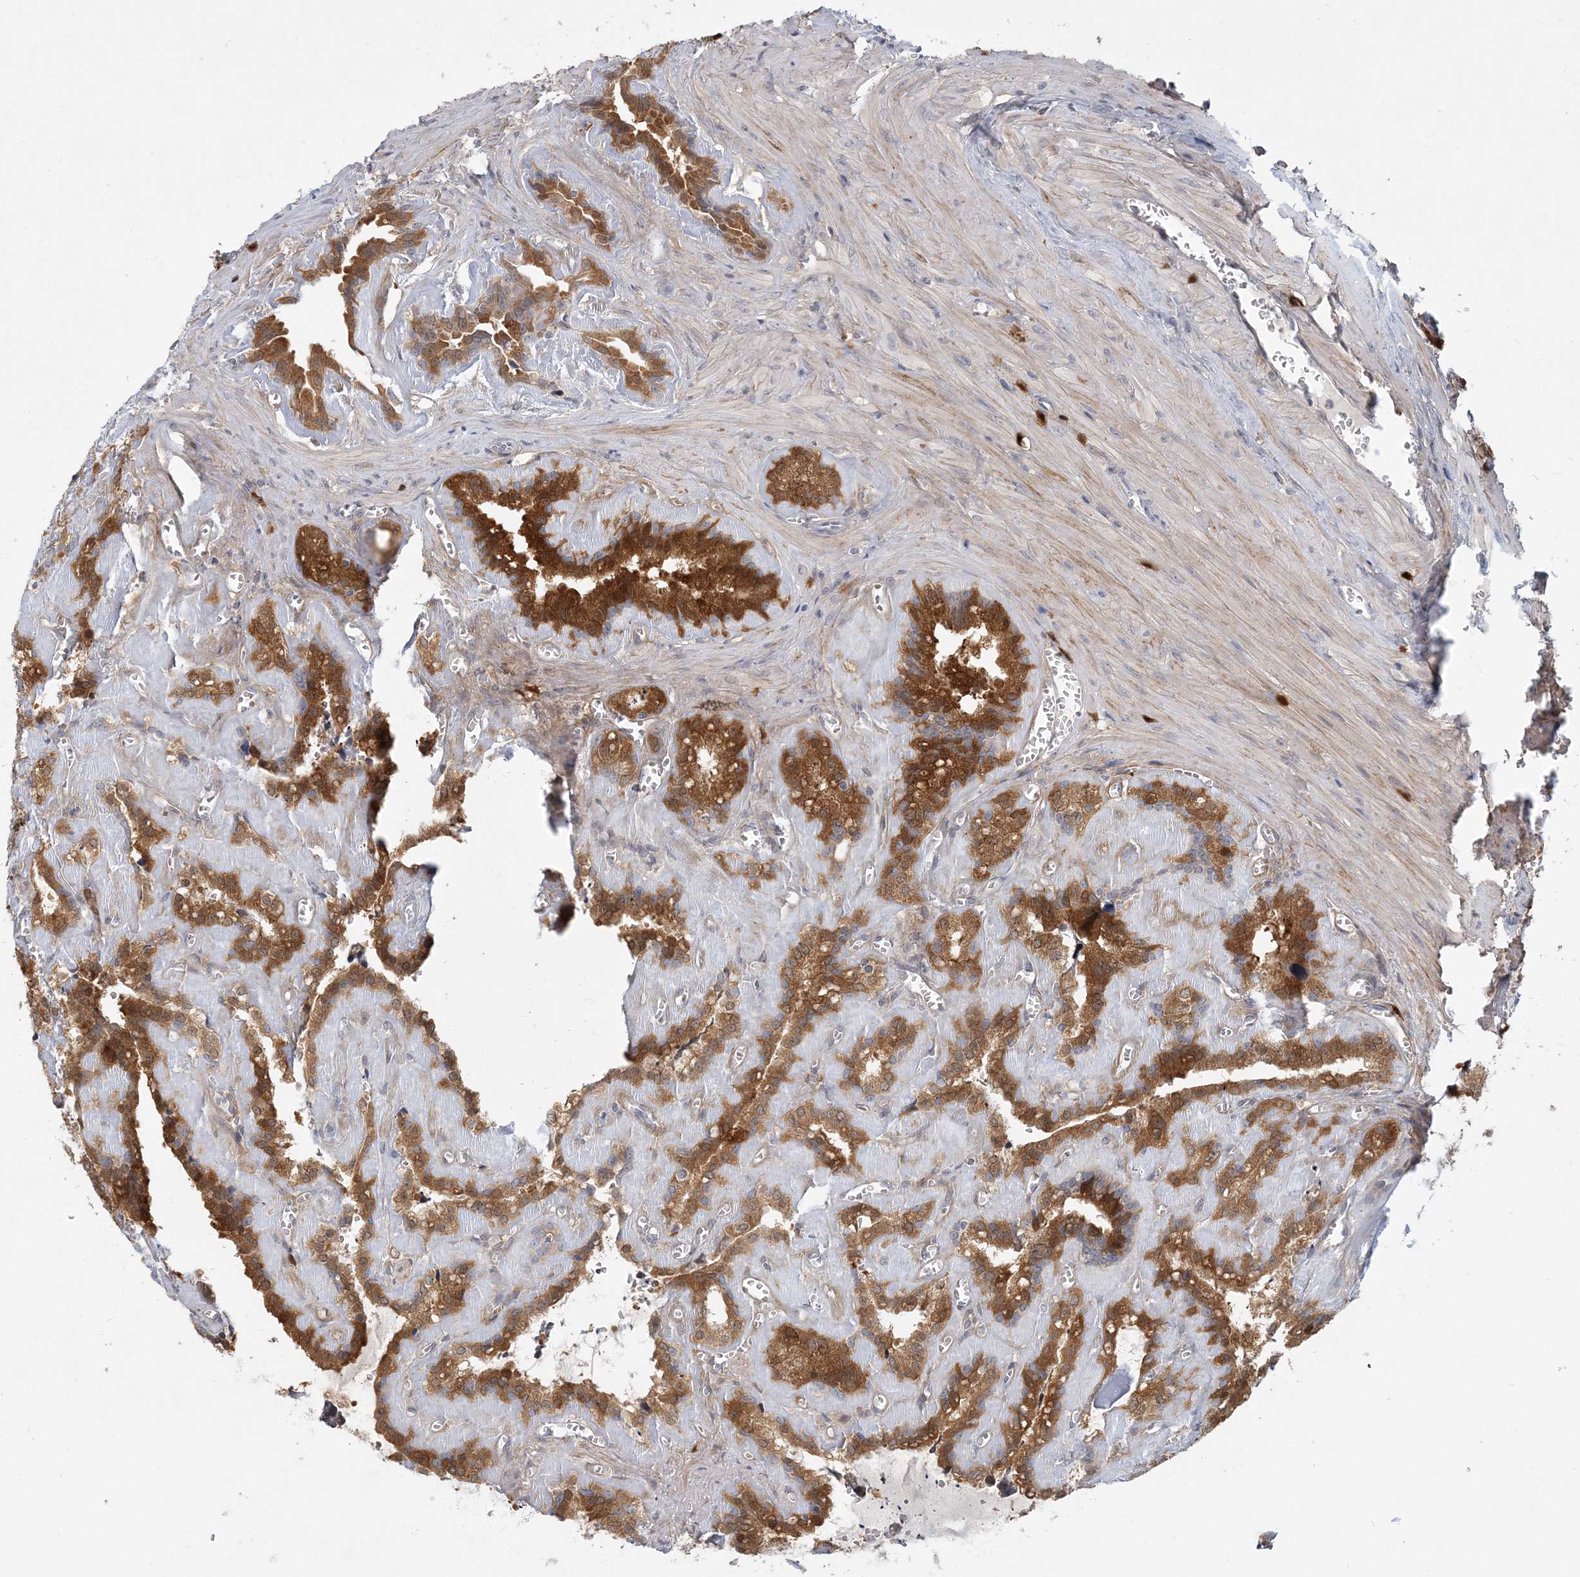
{"staining": {"intensity": "strong", "quantity": ">75%", "location": "cytoplasmic/membranous"}, "tissue": "seminal vesicle", "cell_type": "Glandular cells", "image_type": "normal", "snomed": [{"axis": "morphology", "description": "Normal tissue, NOS"}, {"axis": "topography", "description": "Prostate"}, {"axis": "topography", "description": "Seminal veicle"}], "caption": "Glandular cells display strong cytoplasmic/membranous staining in approximately >75% of cells in benign seminal vesicle.", "gene": "GMPPA", "patient": {"sex": "male", "age": 59}}